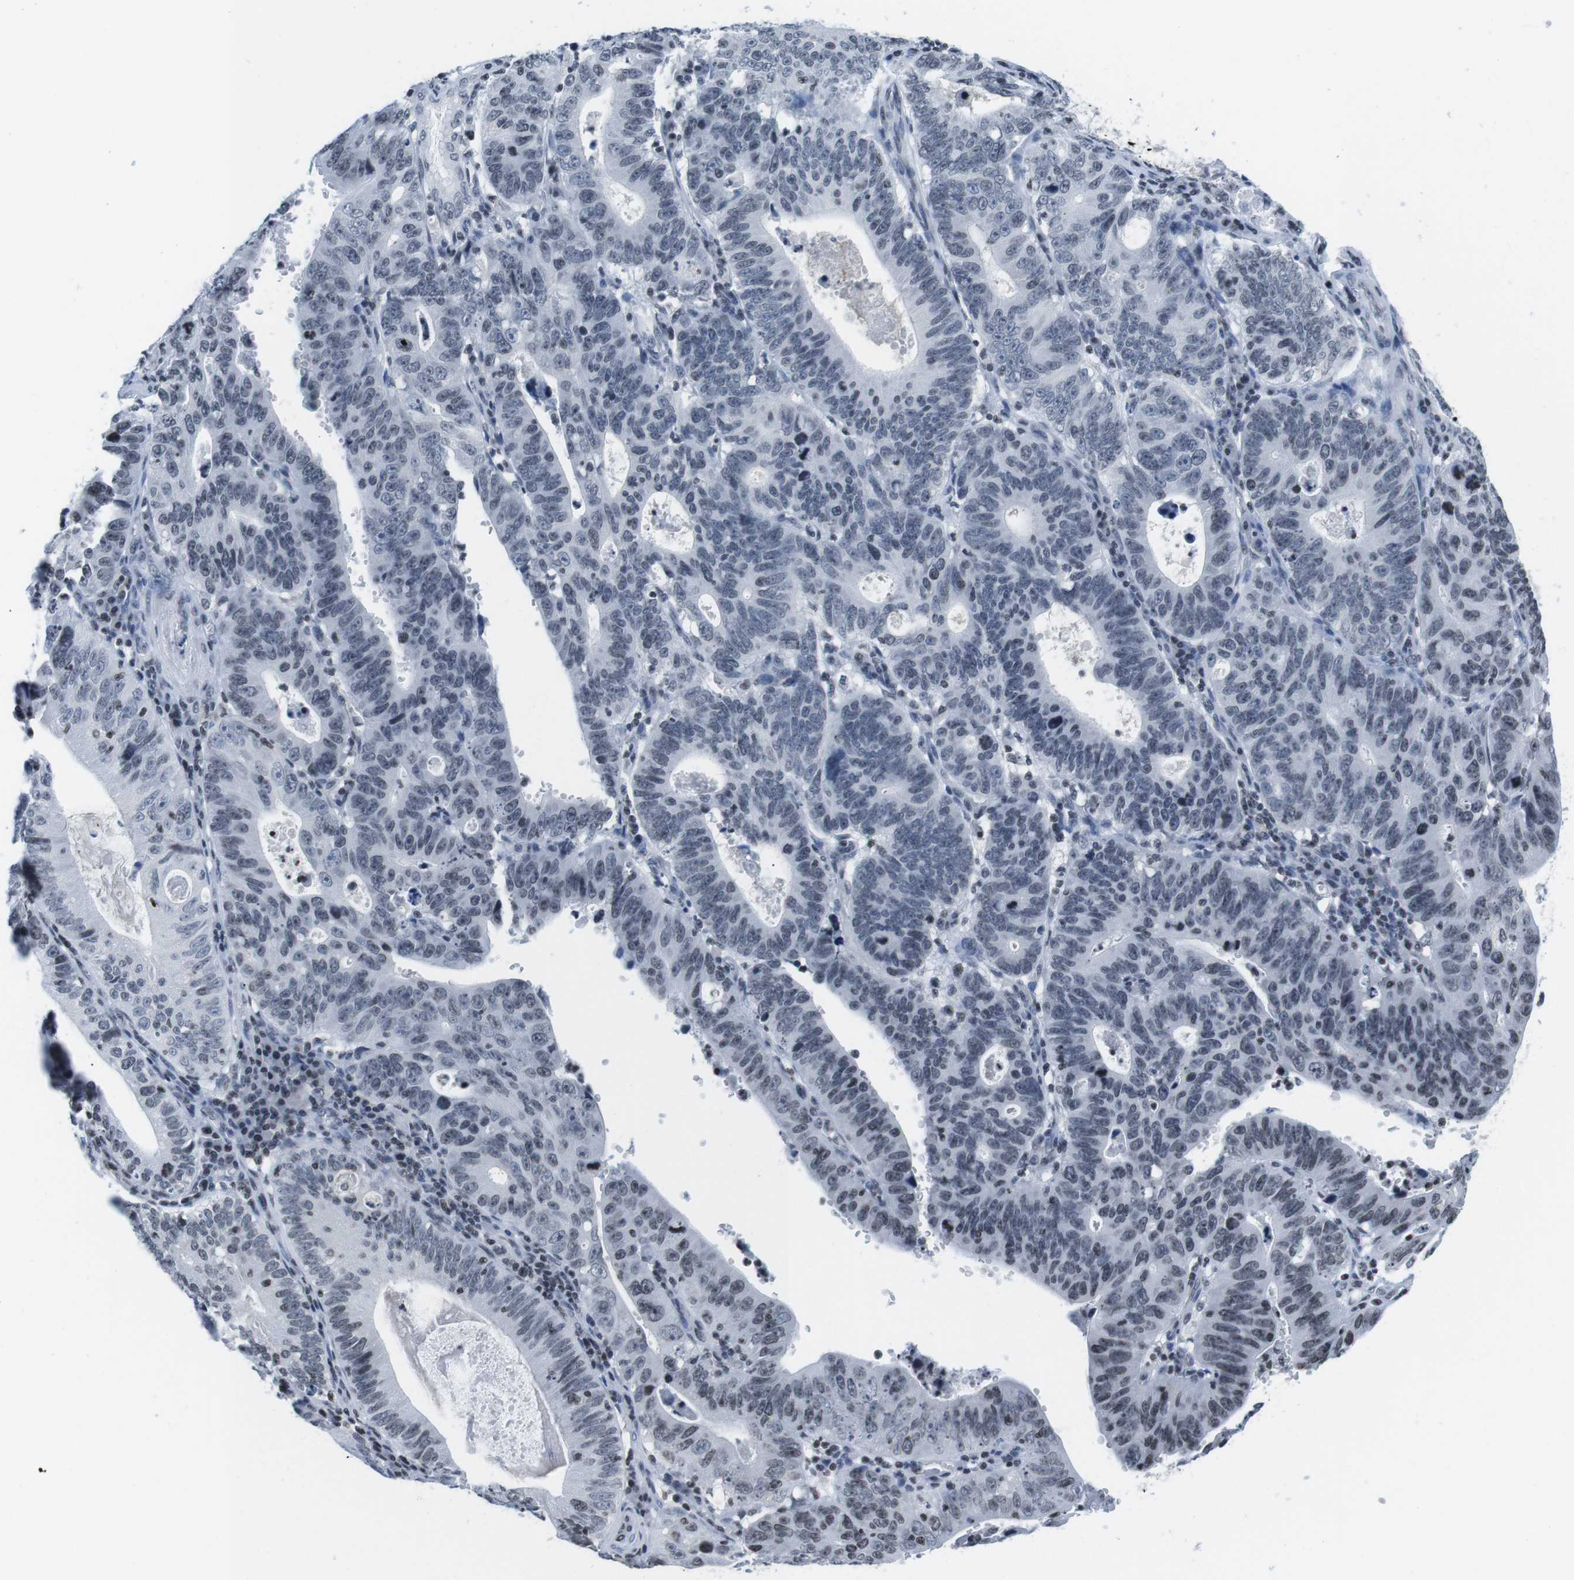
{"staining": {"intensity": "weak", "quantity": "<25%", "location": "nuclear"}, "tissue": "stomach cancer", "cell_type": "Tumor cells", "image_type": "cancer", "snomed": [{"axis": "morphology", "description": "Adenocarcinoma, NOS"}, {"axis": "topography", "description": "Stomach"}], "caption": "A micrograph of human stomach cancer is negative for staining in tumor cells.", "gene": "E2F2", "patient": {"sex": "male", "age": 59}}